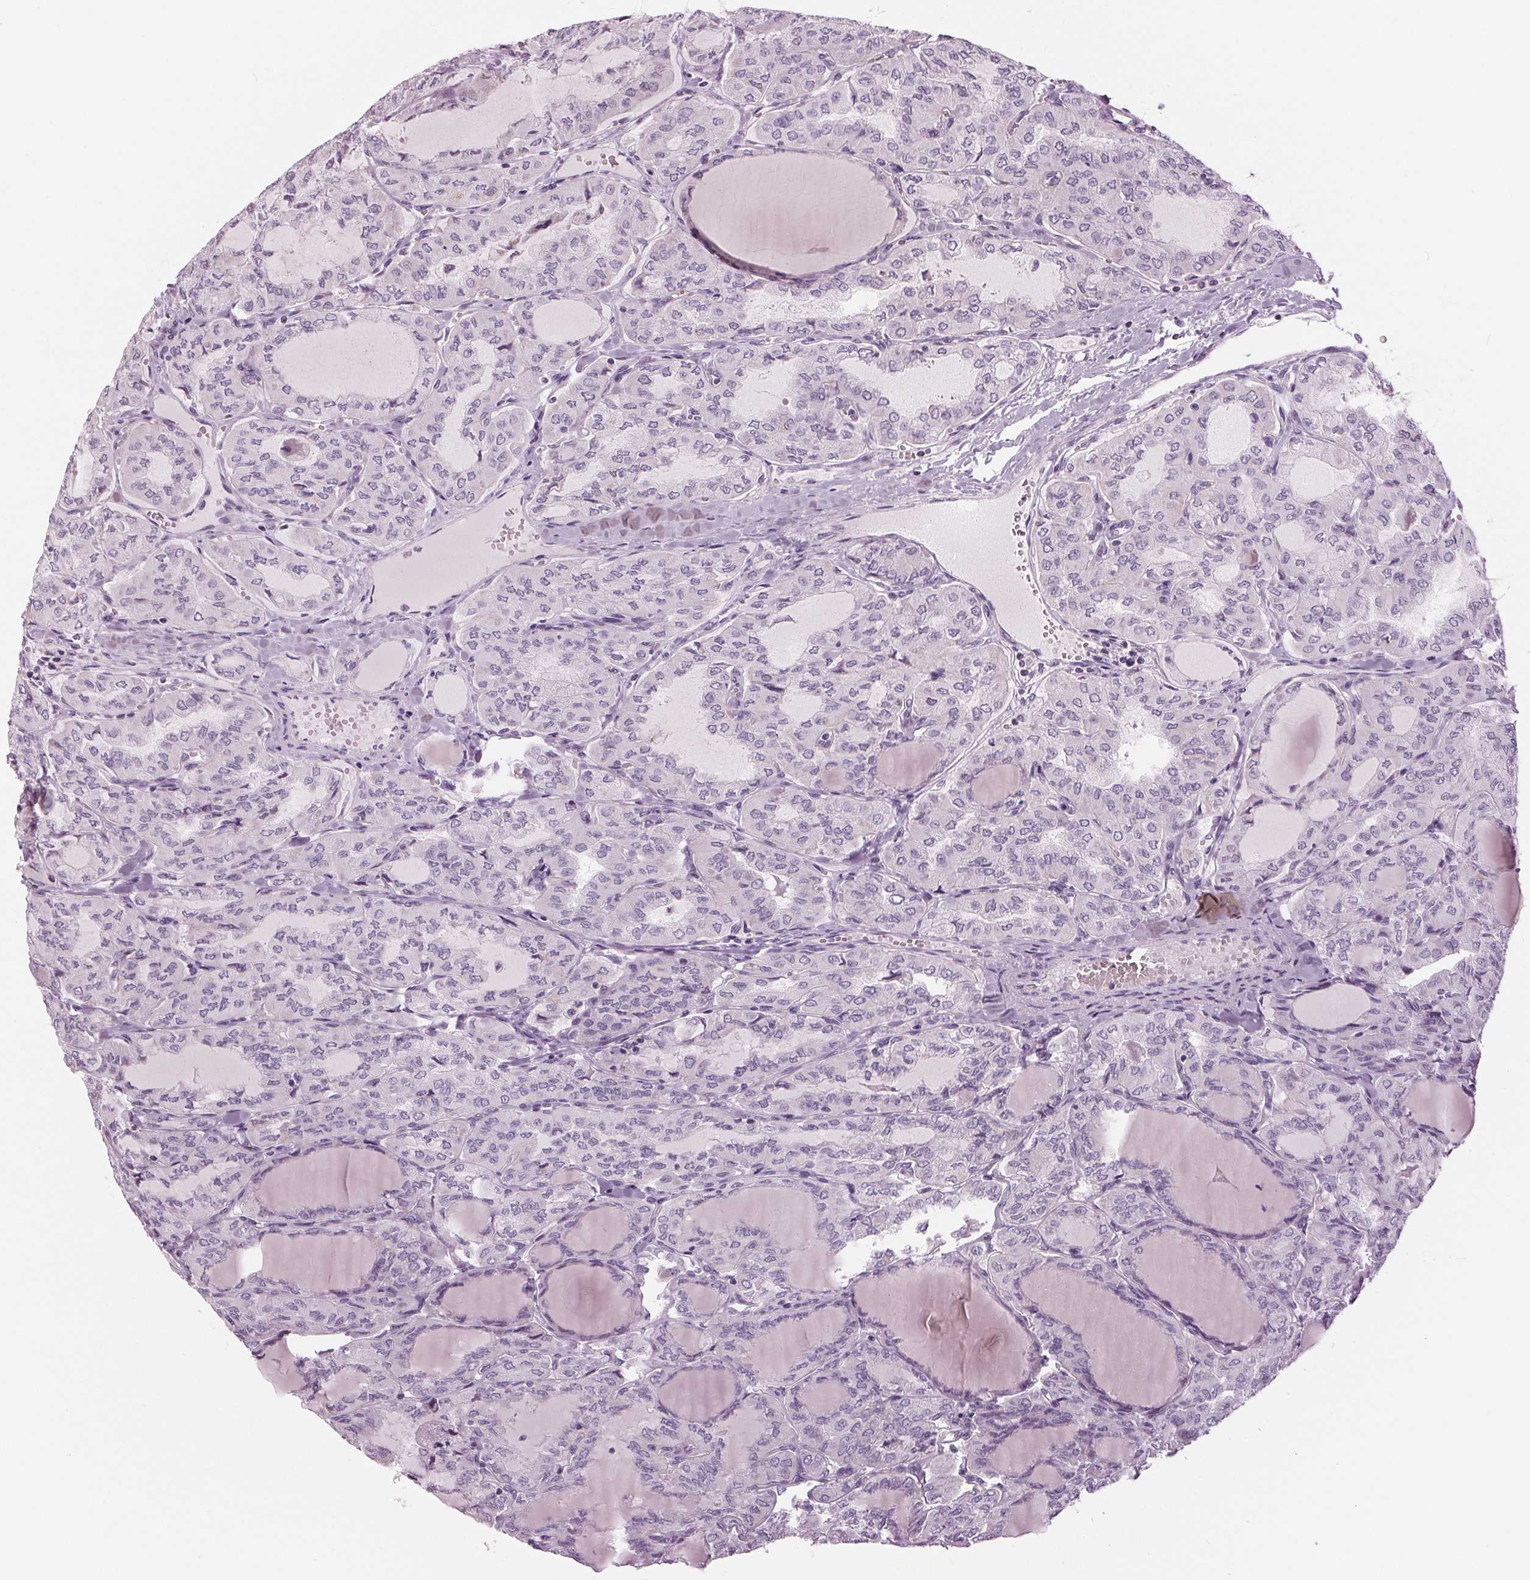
{"staining": {"intensity": "negative", "quantity": "none", "location": "none"}, "tissue": "thyroid cancer", "cell_type": "Tumor cells", "image_type": "cancer", "snomed": [{"axis": "morphology", "description": "Papillary adenocarcinoma, NOS"}, {"axis": "topography", "description": "Thyroid gland"}], "caption": "Tumor cells show no significant protein expression in thyroid cancer.", "gene": "SAMD4A", "patient": {"sex": "male", "age": 20}}